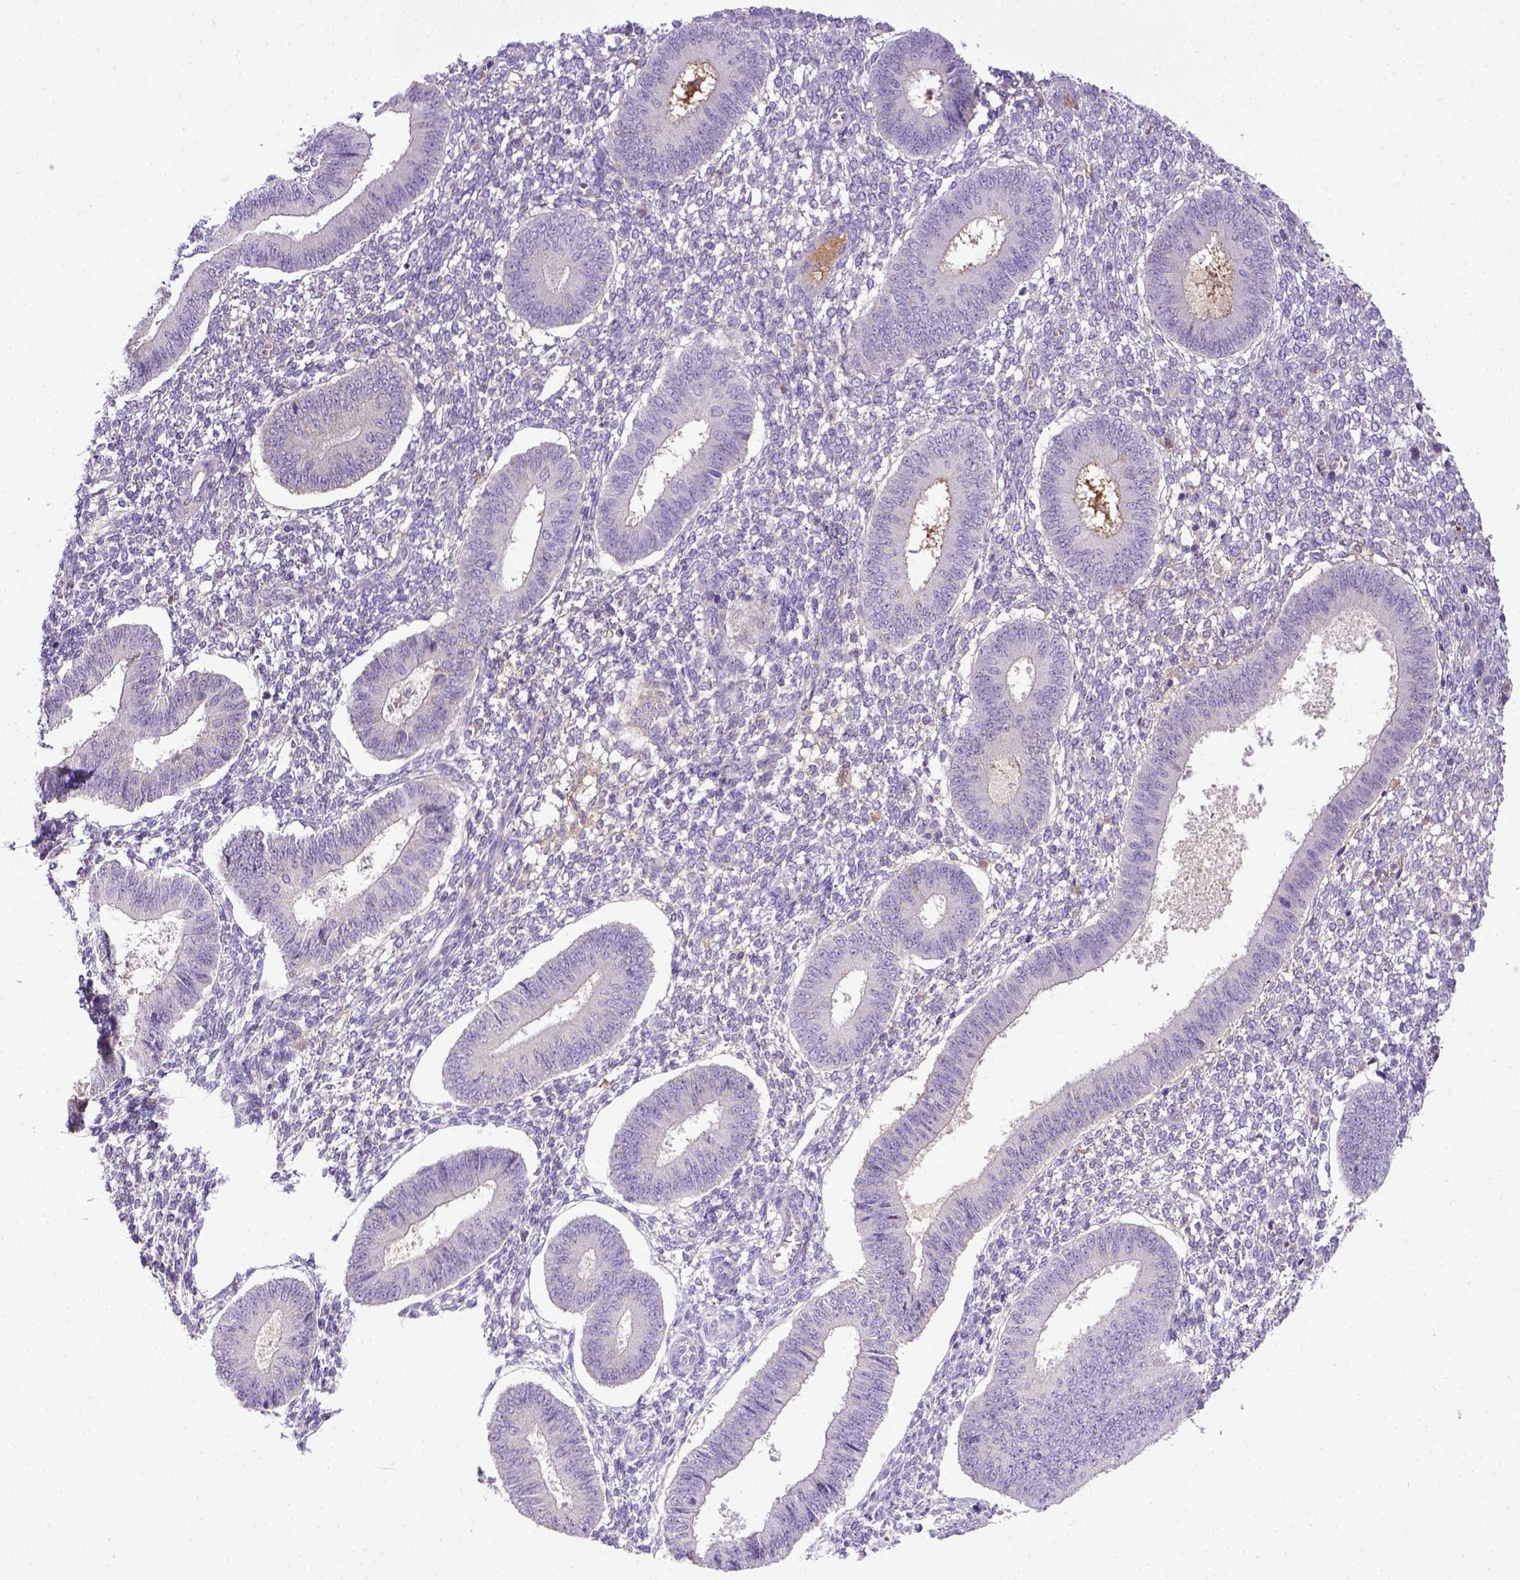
{"staining": {"intensity": "negative", "quantity": "none", "location": "none"}, "tissue": "endometrium", "cell_type": "Cells in endometrial stroma", "image_type": "normal", "snomed": [{"axis": "morphology", "description": "Normal tissue, NOS"}, {"axis": "topography", "description": "Endometrium"}], "caption": "Immunohistochemistry histopathology image of benign endometrium: human endometrium stained with DAB reveals no significant protein staining in cells in endometrial stroma.", "gene": "ITIH4", "patient": {"sex": "female", "age": 42}}